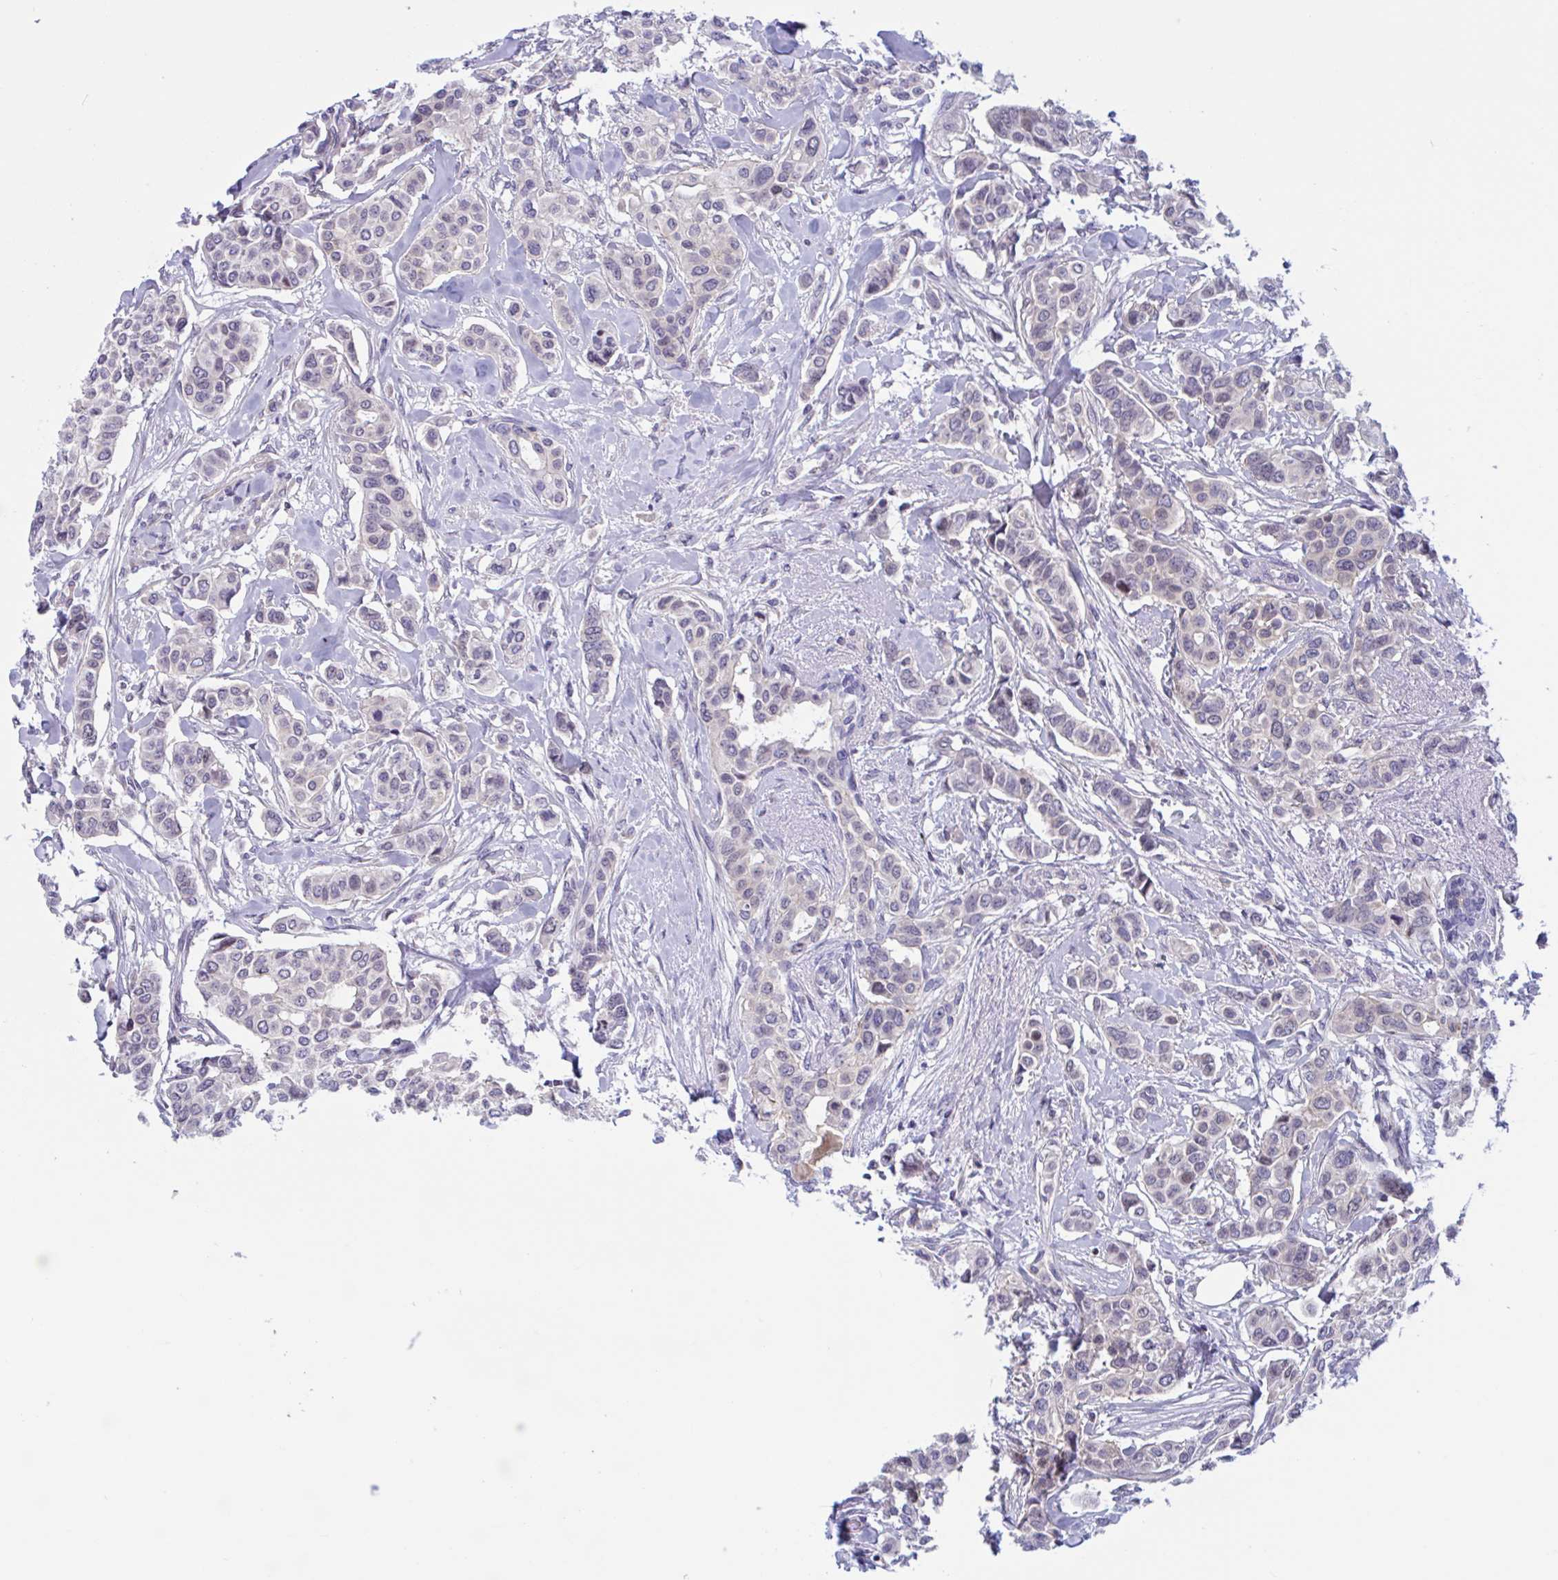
{"staining": {"intensity": "negative", "quantity": "none", "location": "none"}, "tissue": "breast cancer", "cell_type": "Tumor cells", "image_type": "cancer", "snomed": [{"axis": "morphology", "description": "Lobular carcinoma"}, {"axis": "topography", "description": "Breast"}], "caption": "Tumor cells show no significant positivity in lobular carcinoma (breast).", "gene": "SNX11", "patient": {"sex": "female", "age": 51}}